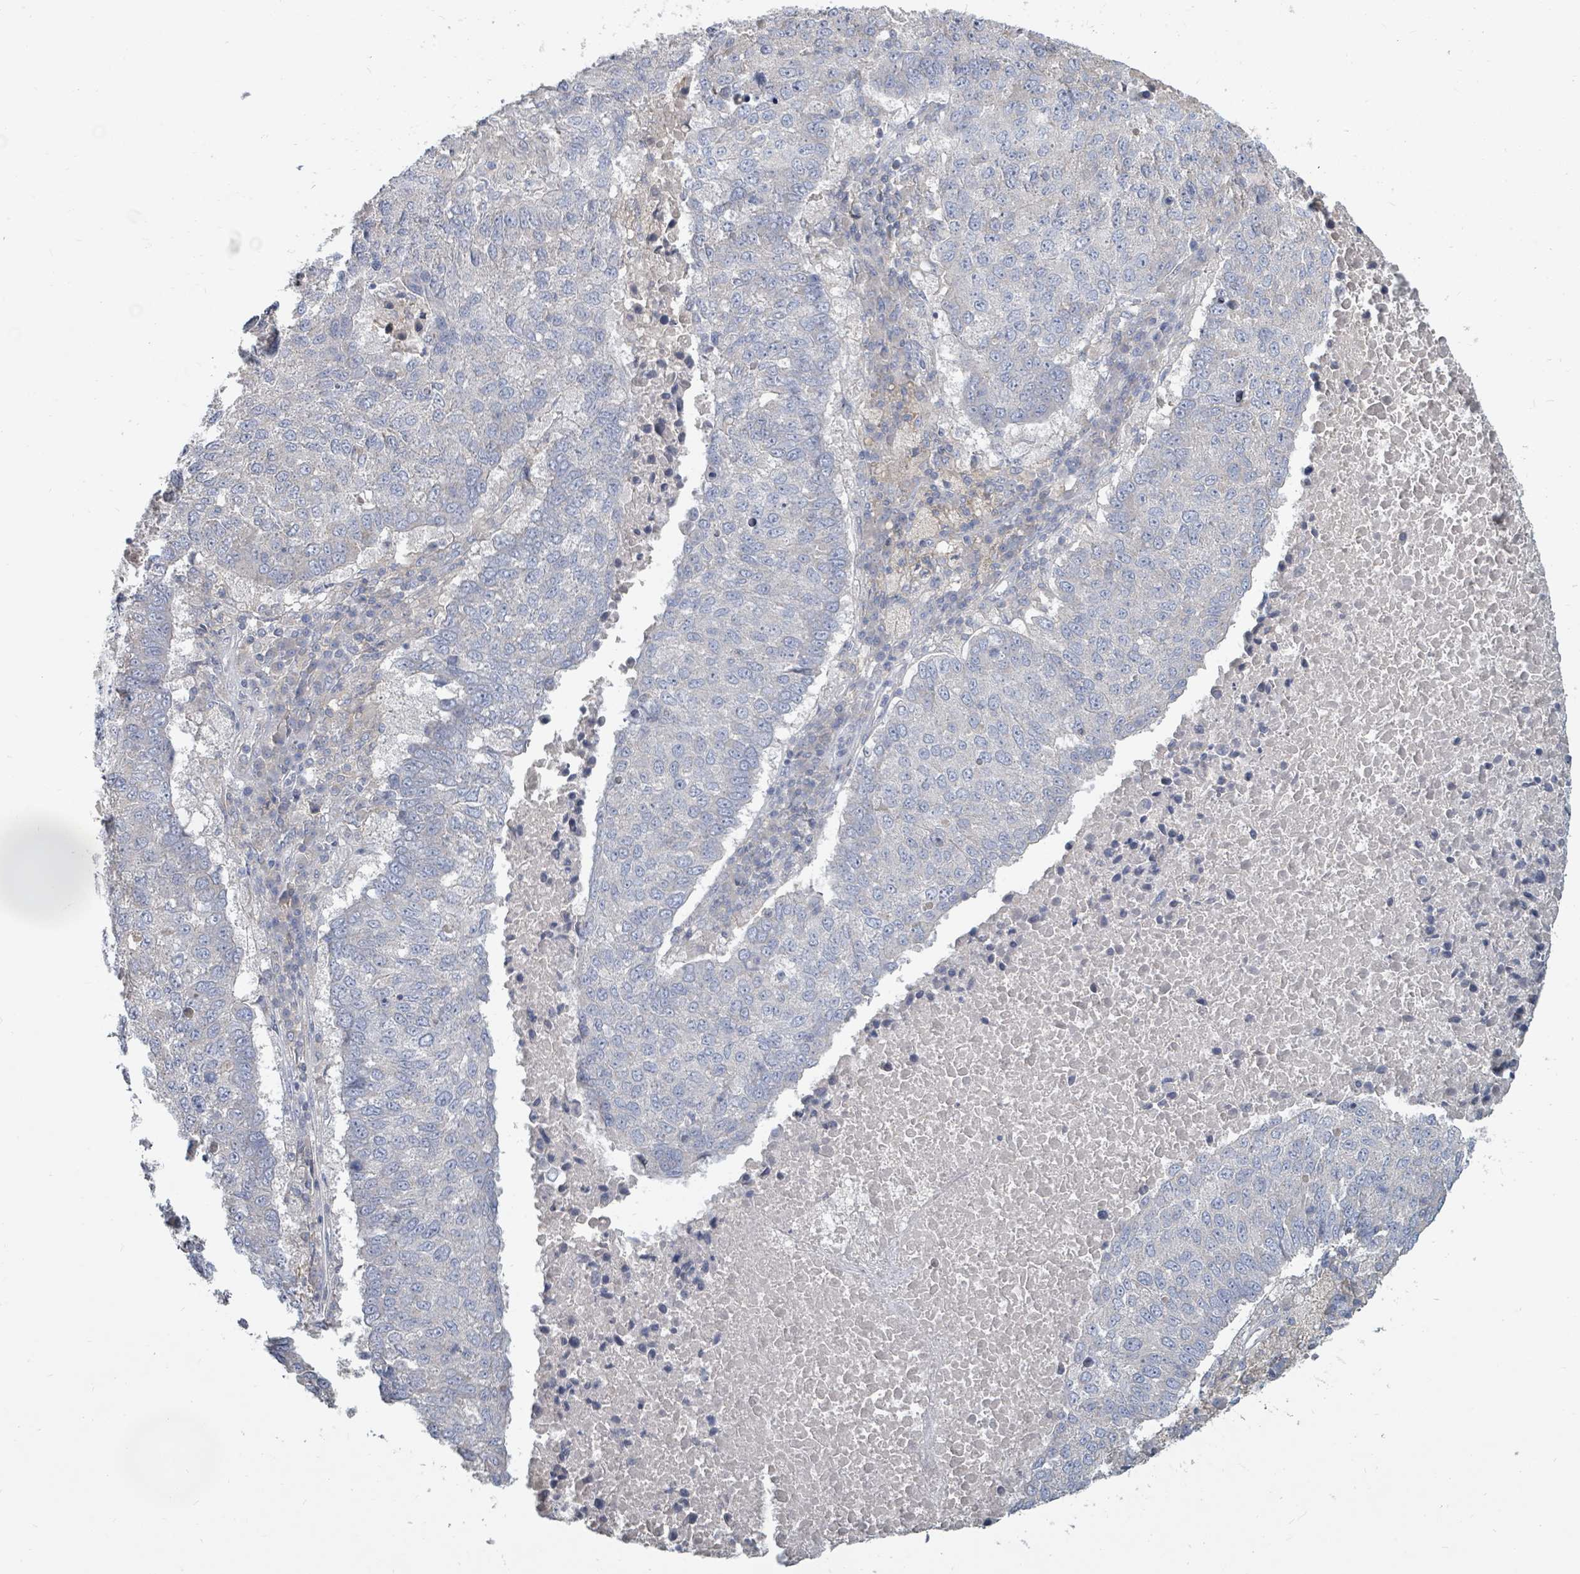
{"staining": {"intensity": "negative", "quantity": "none", "location": "none"}, "tissue": "lung cancer", "cell_type": "Tumor cells", "image_type": "cancer", "snomed": [{"axis": "morphology", "description": "Squamous cell carcinoma, NOS"}, {"axis": "topography", "description": "Lung"}], "caption": "Photomicrograph shows no protein positivity in tumor cells of lung cancer tissue. (Stains: DAB (3,3'-diaminobenzidine) immunohistochemistry with hematoxylin counter stain, Microscopy: brightfield microscopy at high magnification).", "gene": "ARGFX", "patient": {"sex": "male", "age": 73}}